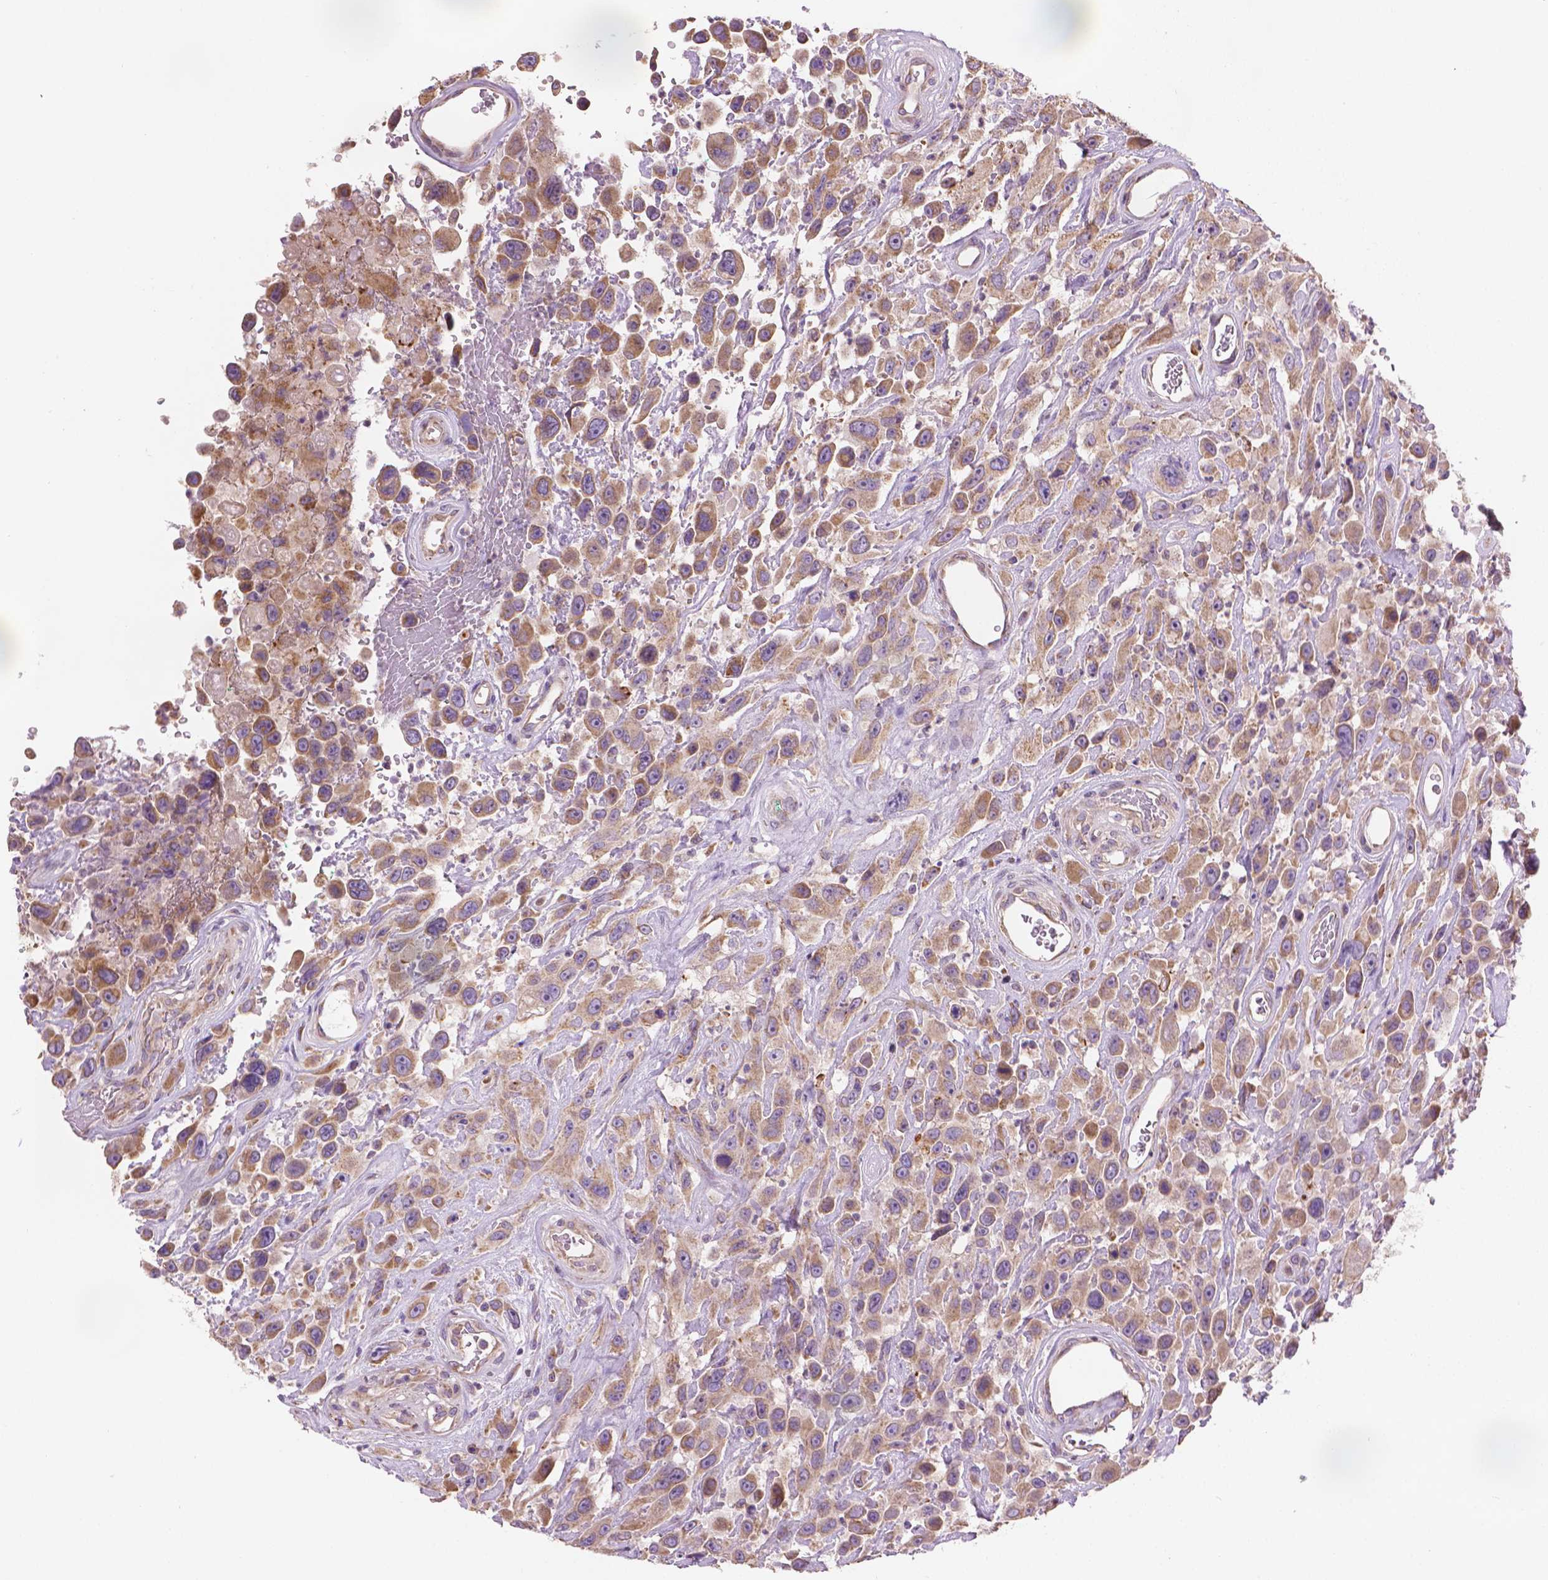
{"staining": {"intensity": "moderate", "quantity": ">75%", "location": "cytoplasmic/membranous"}, "tissue": "urothelial cancer", "cell_type": "Tumor cells", "image_type": "cancer", "snomed": [{"axis": "morphology", "description": "Urothelial carcinoma, High grade"}, {"axis": "topography", "description": "Urinary bladder"}], "caption": "Immunohistochemical staining of human high-grade urothelial carcinoma reveals medium levels of moderate cytoplasmic/membranous protein expression in about >75% of tumor cells.", "gene": "TTC29", "patient": {"sex": "male", "age": 53}}